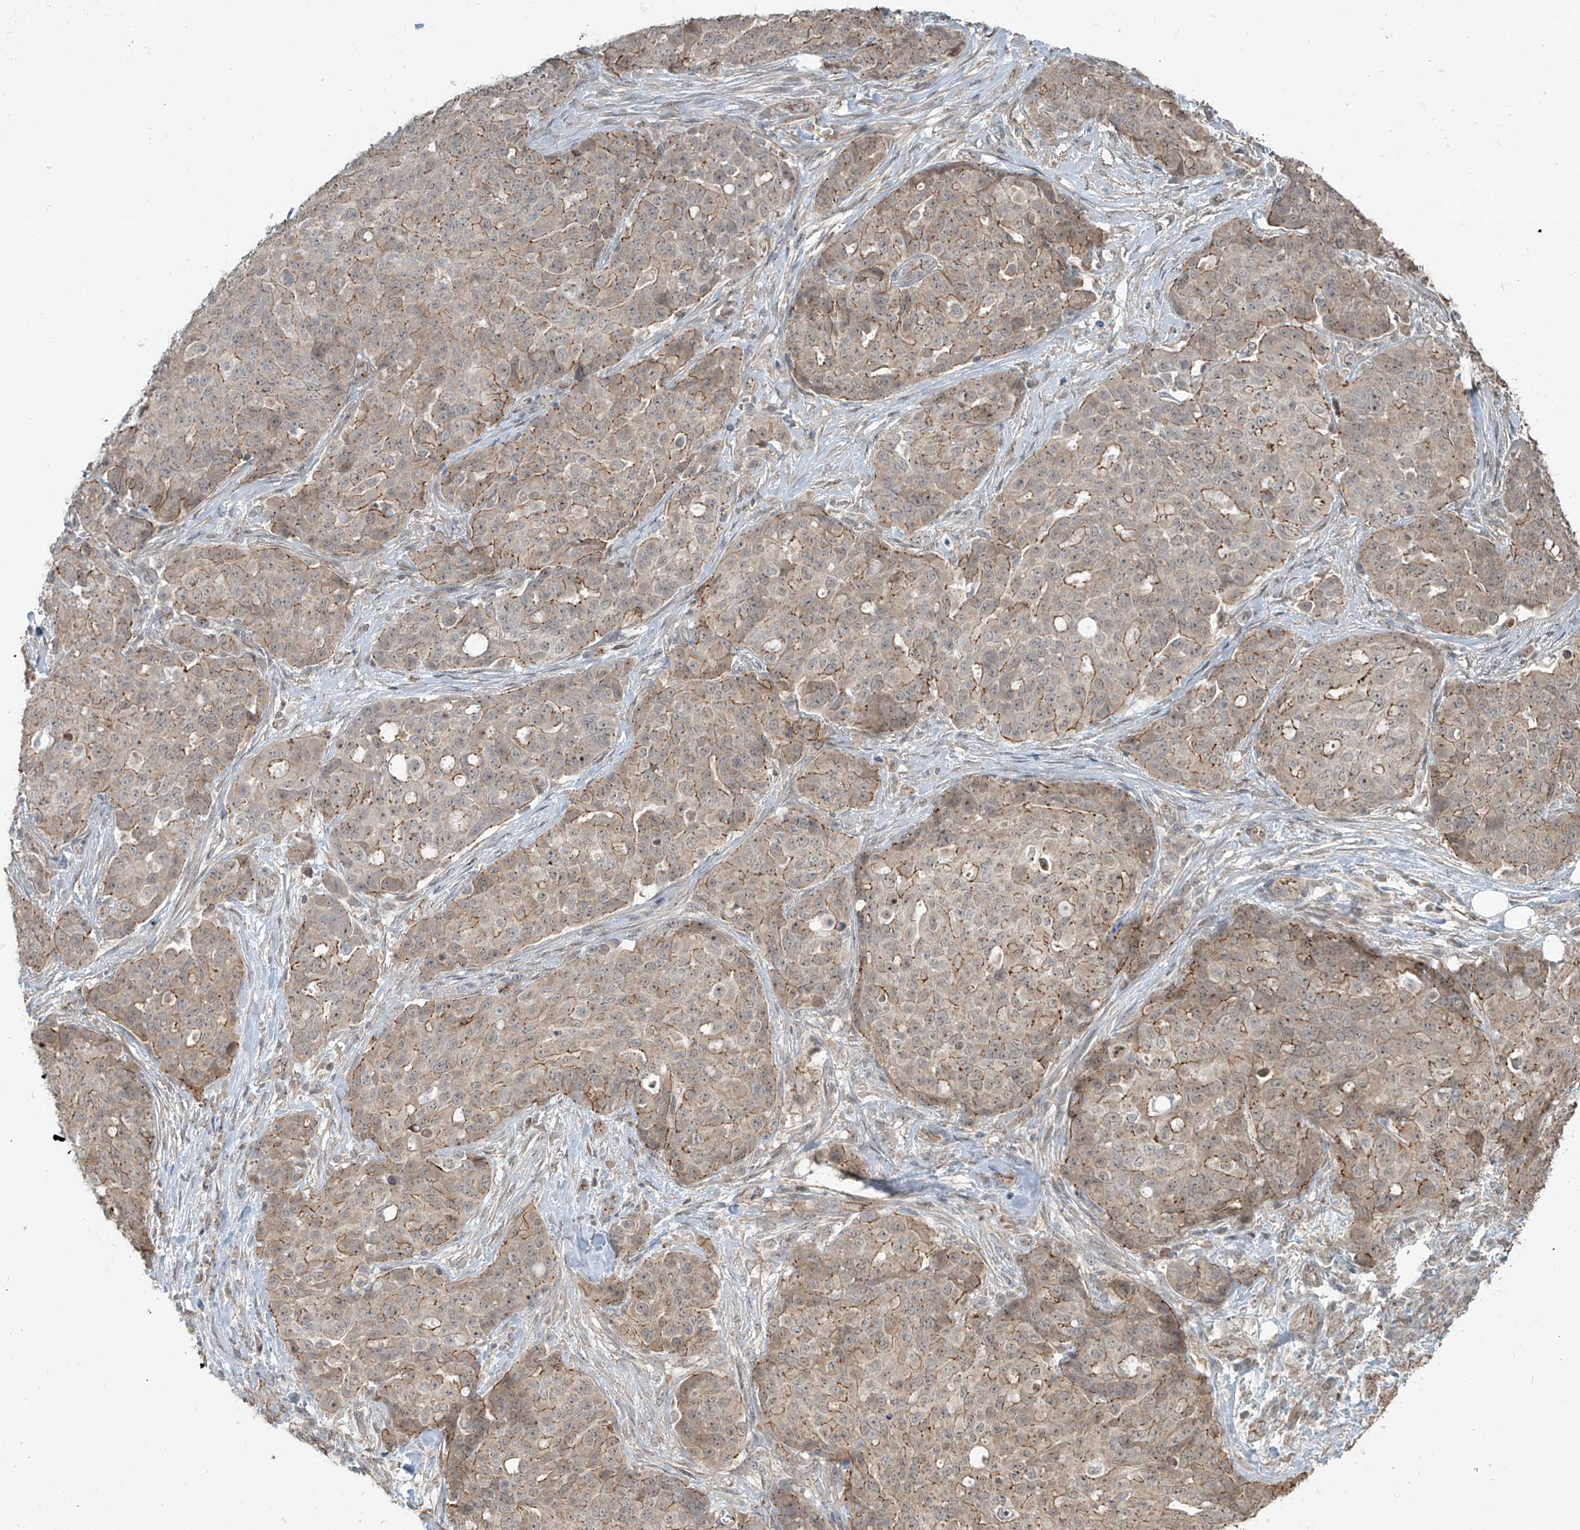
{"staining": {"intensity": "moderate", "quantity": ">75%", "location": "cytoplasmic/membranous"}, "tissue": "ovarian cancer", "cell_type": "Tumor cells", "image_type": "cancer", "snomed": [{"axis": "morphology", "description": "Cystadenocarcinoma, serous, NOS"}, {"axis": "topography", "description": "Soft tissue"}, {"axis": "topography", "description": "Ovary"}], "caption": "A brown stain highlights moderate cytoplasmic/membranous staining of a protein in ovarian cancer (serous cystadenocarcinoma) tumor cells.", "gene": "ZNF16", "patient": {"sex": "female", "age": 57}}